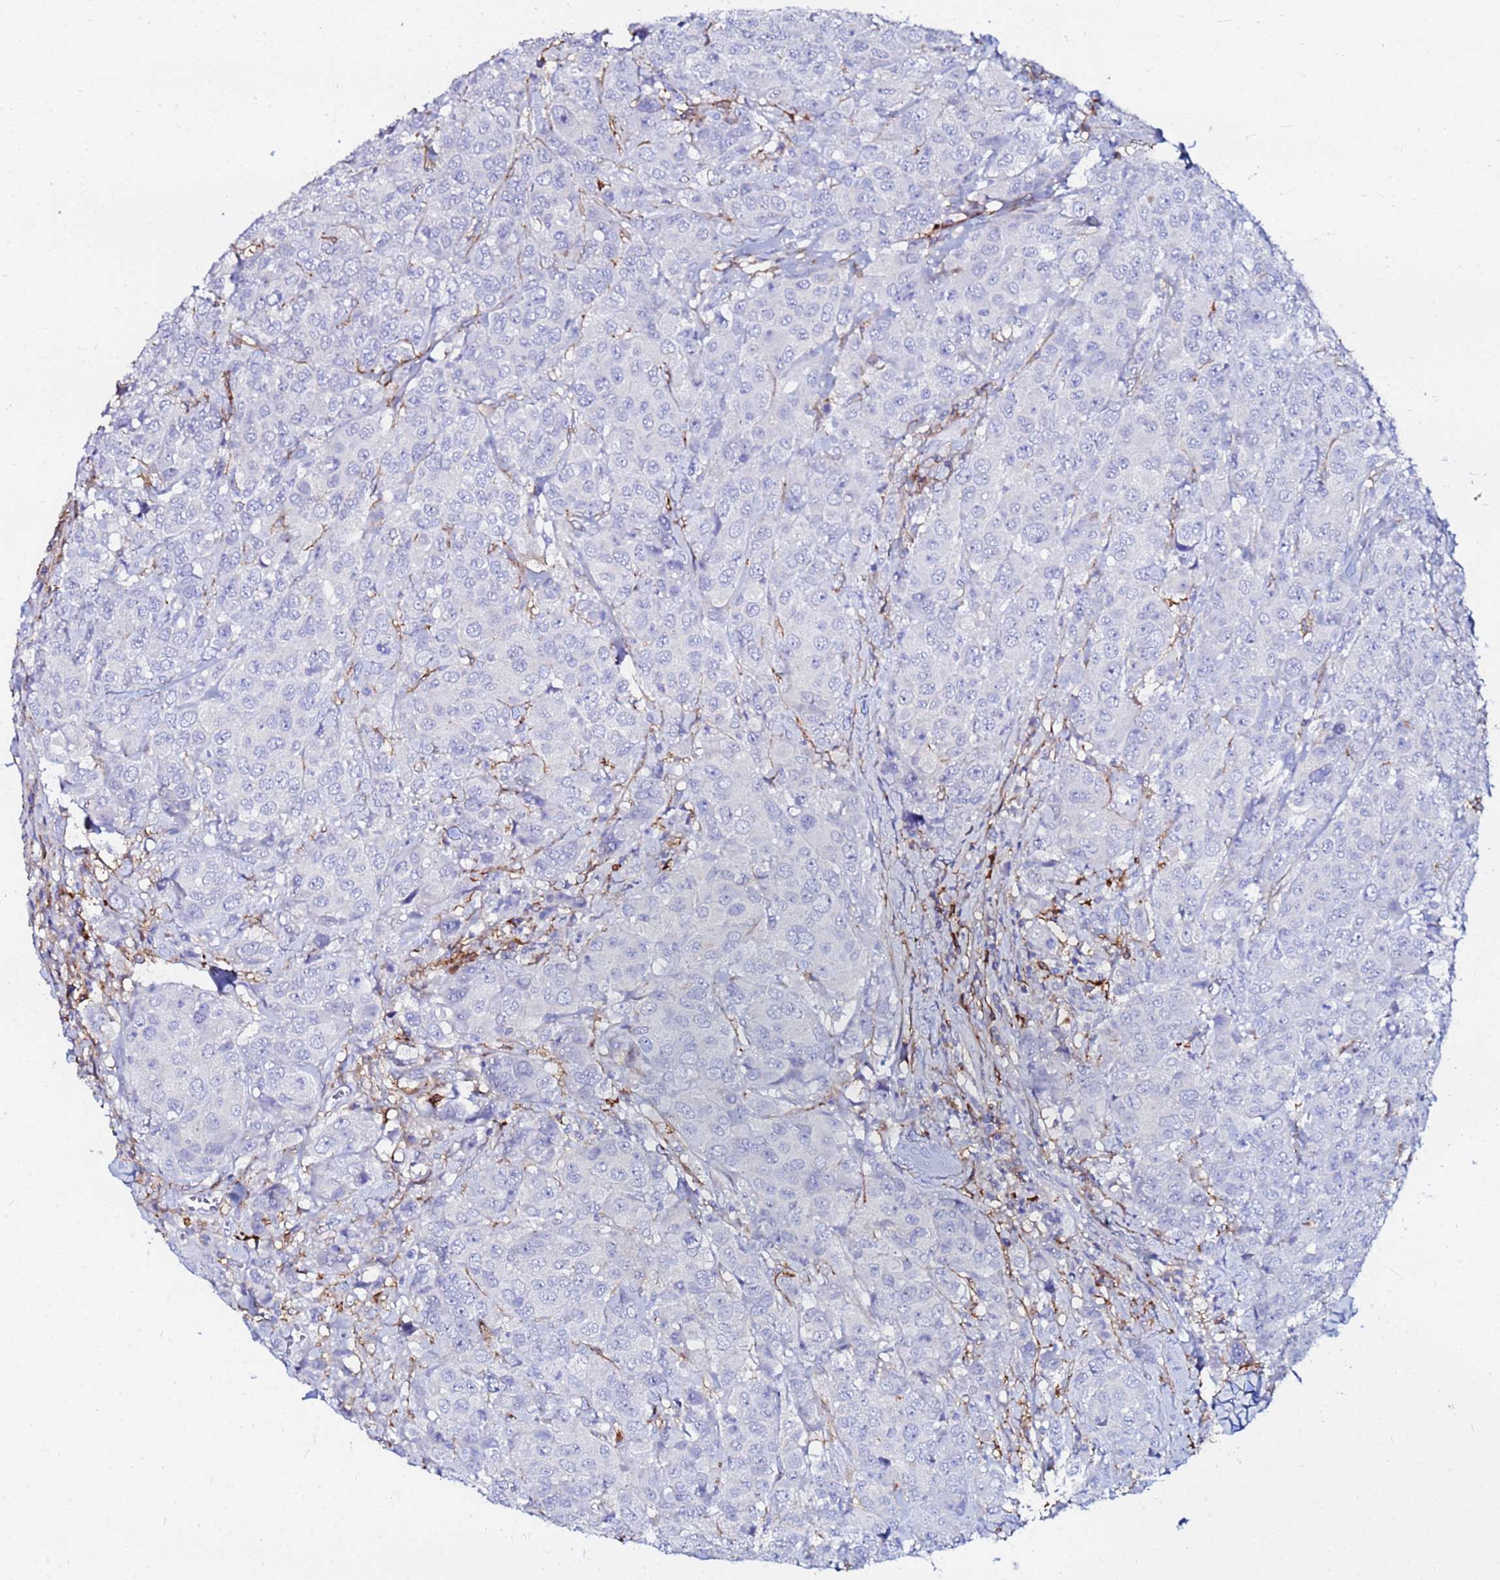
{"staining": {"intensity": "negative", "quantity": "none", "location": "none"}, "tissue": "breast cancer", "cell_type": "Tumor cells", "image_type": "cancer", "snomed": [{"axis": "morphology", "description": "Duct carcinoma"}, {"axis": "topography", "description": "Breast"}], "caption": "High magnification brightfield microscopy of breast intraductal carcinoma stained with DAB (brown) and counterstained with hematoxylin (blue): tumor cells show no significant positivity. (DAB immunohistochemistry with hematoxylin counter stain).", "gene": "BASP1", "patient": {"sex": "female", "age": 43}}